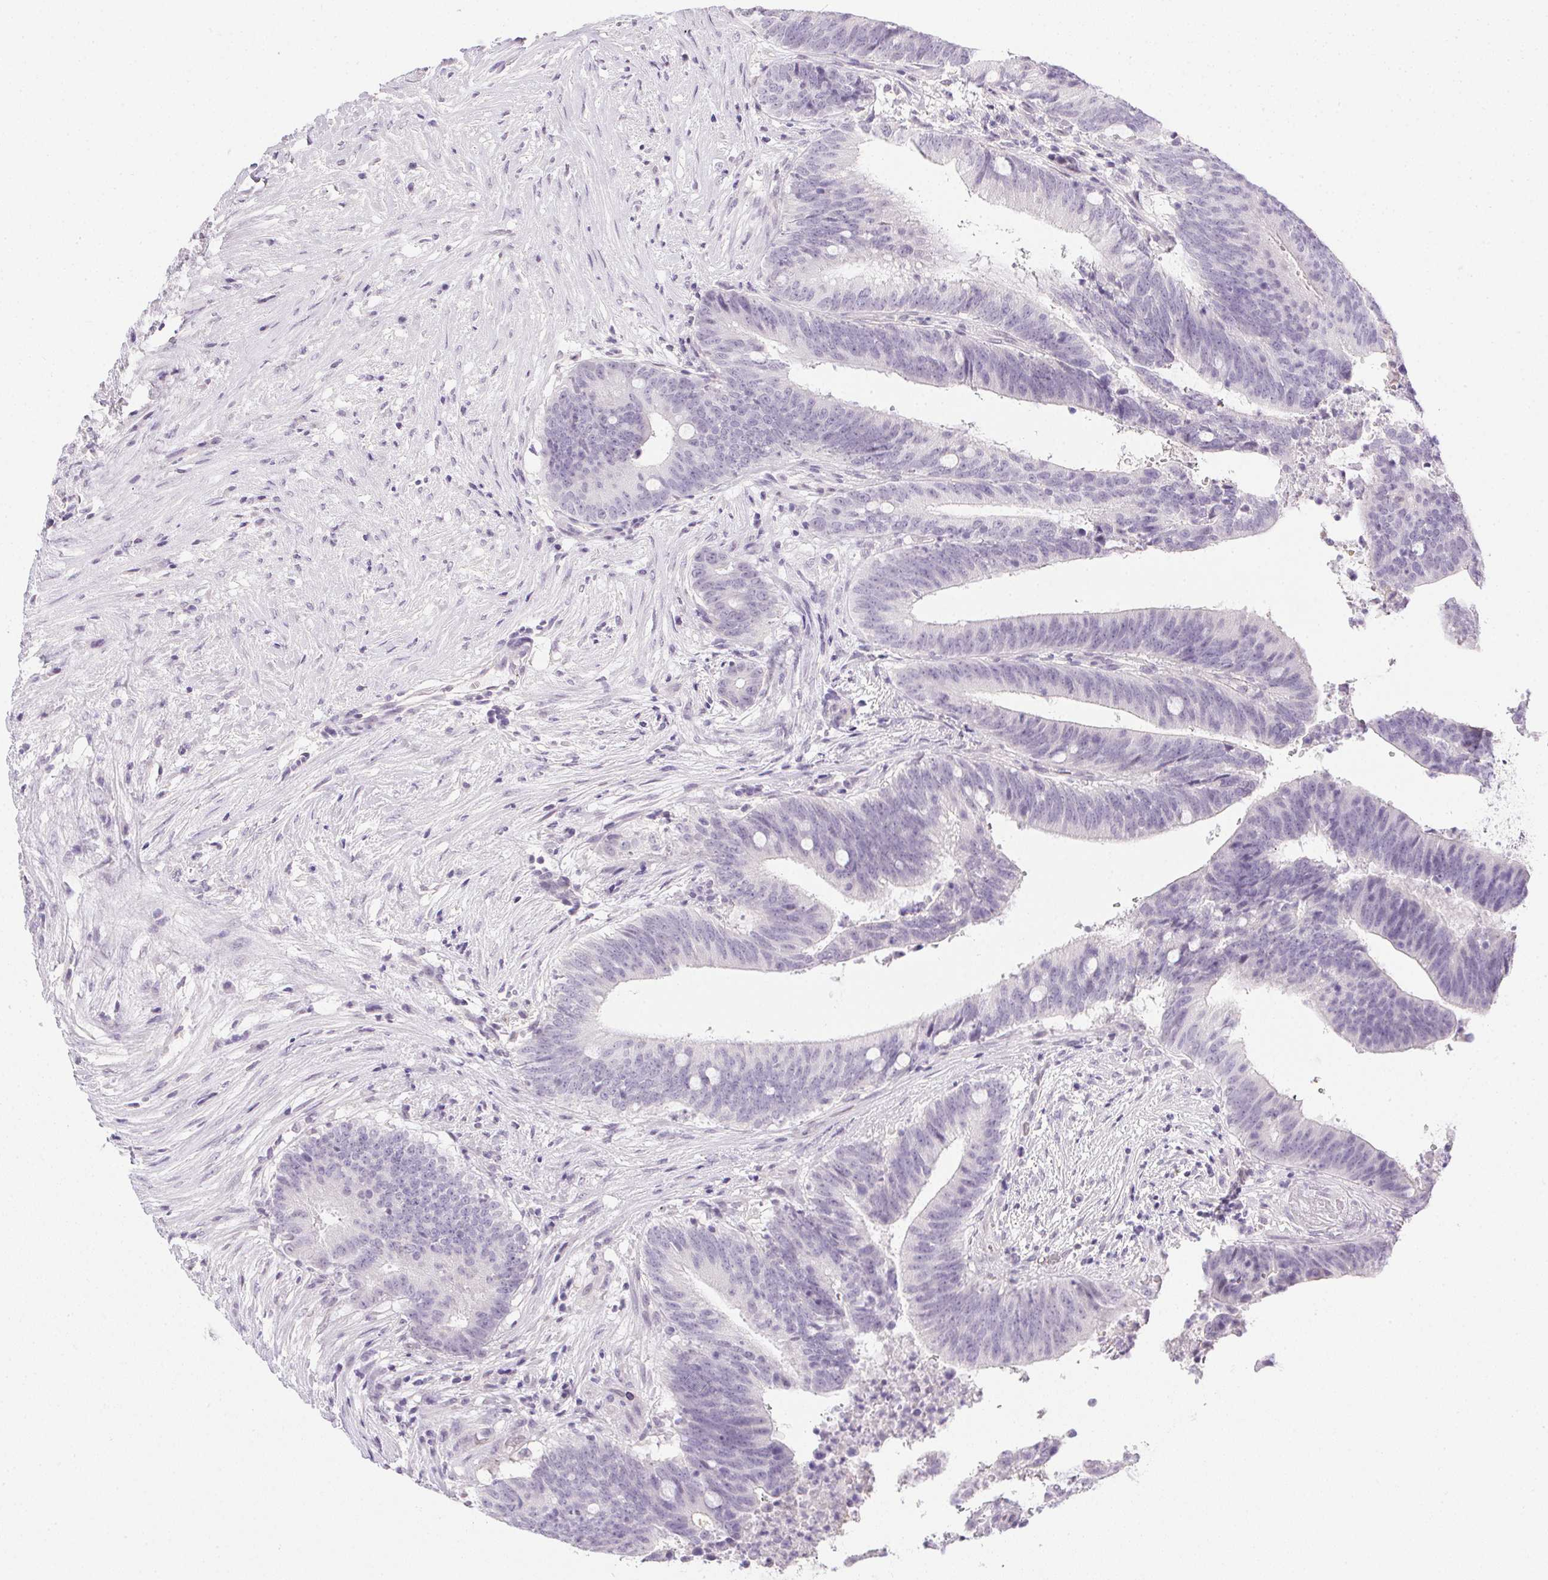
{"staining": {"intensity": "negative", "quantity": "none", "location": "none"}, "tissue": "colorectal cancer", "cell_type": "Tumor cells", "image_type": "cancer", "snomed": [{"axis": "morphology", "description": "Adenocarcinoma, NOS"}, {"axis": "topography", "description": "Colon"}], "caption": "Tumor cells show no significant protein expression in colorectal cancer.", "gene": "PRL", "patient": {"sex": "female", "age": 43}}